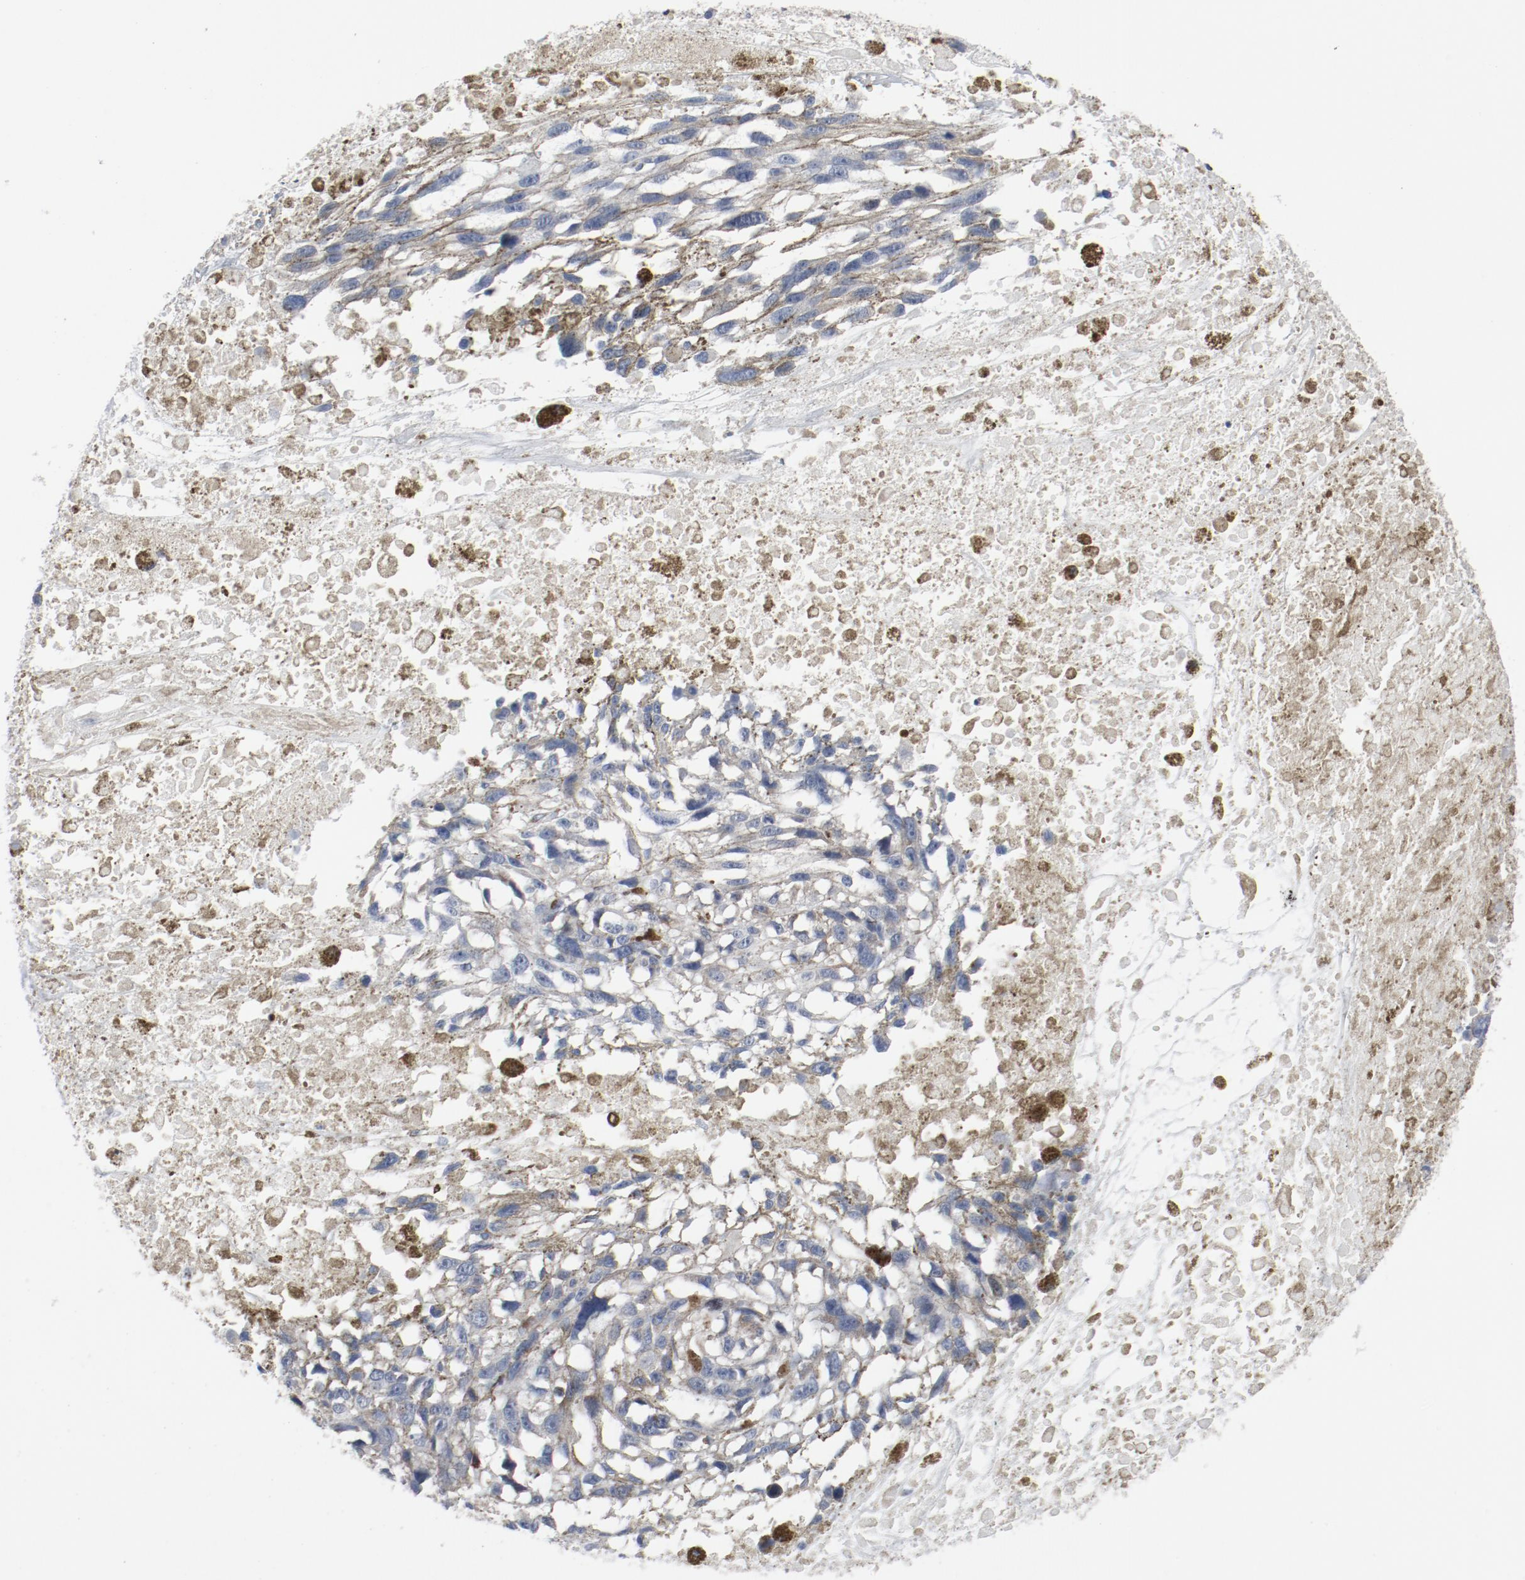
{"staining": {"intensity": "negative", "quantity": "none", "location": "none"}, "tissue": "melanoma", "cell_type": "Tumor cells", "image_type": "cancer", "snomed": [{"axis": "morphology", "description": "Malignant melanoma, Metastatic site"}, {"axis": "topography", "description": "Lymph node"}], "caption": "DAB (3,3'-diaminobenzidine) immunohistochemical staining of human melanoma exhibits no significant positivity in tumor cells.", "gene": "LCP2", "patient": {"sex": "male", "age": 59}}